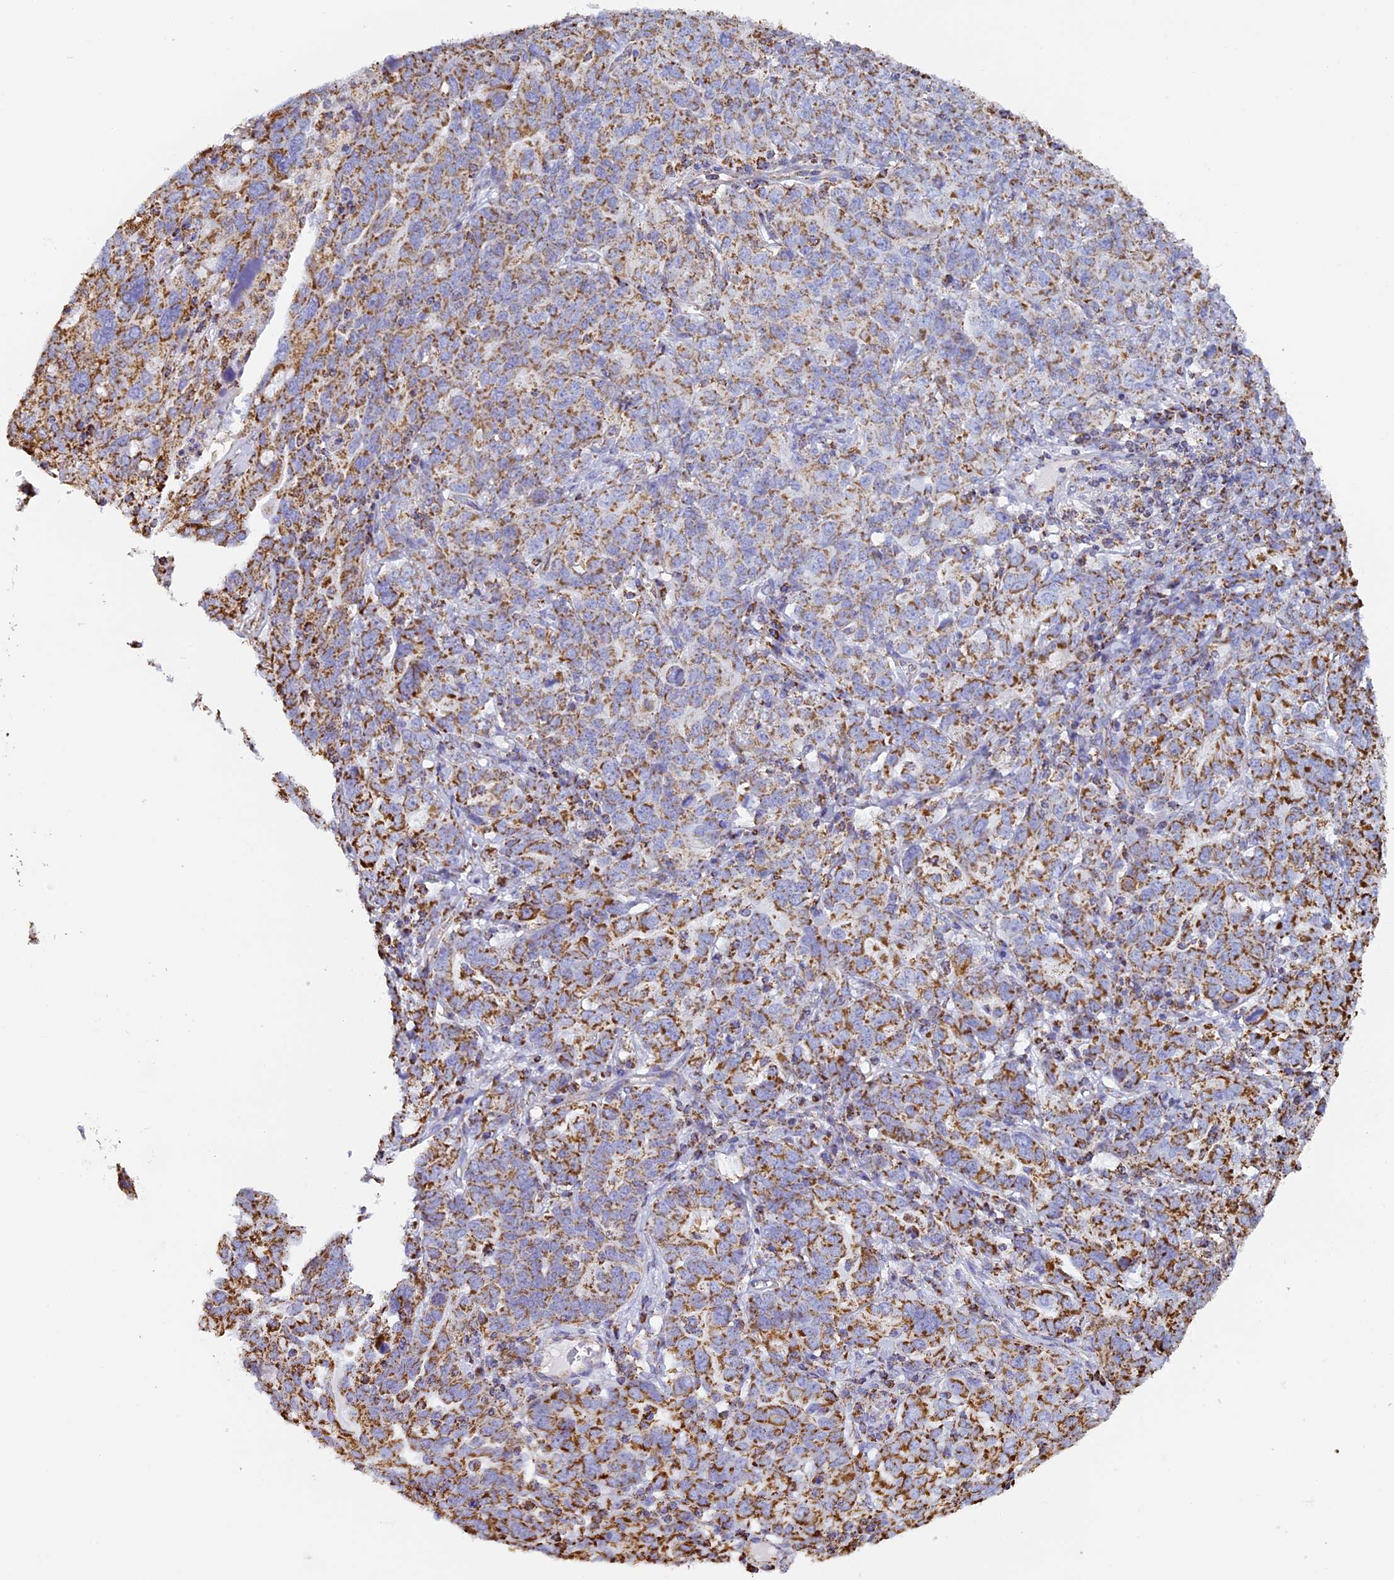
{"staining": {"intensity": "moderate", "quantity": ">75%", "location": "cytoplasmic/membranous"}, "tissue": "ovarian cancer", "cell_type": "Tumor cells", "image_type": "cancer", "snomed": [{"axis": "morphology", "description": "Carcinoma, endometroid"}, {"axis": "topography", "description": "Ovary"}], "caption": "Tumor cells display medium levels of moderate cytoplasmic/membranous expression in about >75% of cells in ovarian cancer. (IHC, brightfield microscopy, high magnification).", "gene": "STK17A", "patient": {"sex": "female", "age": 62}}